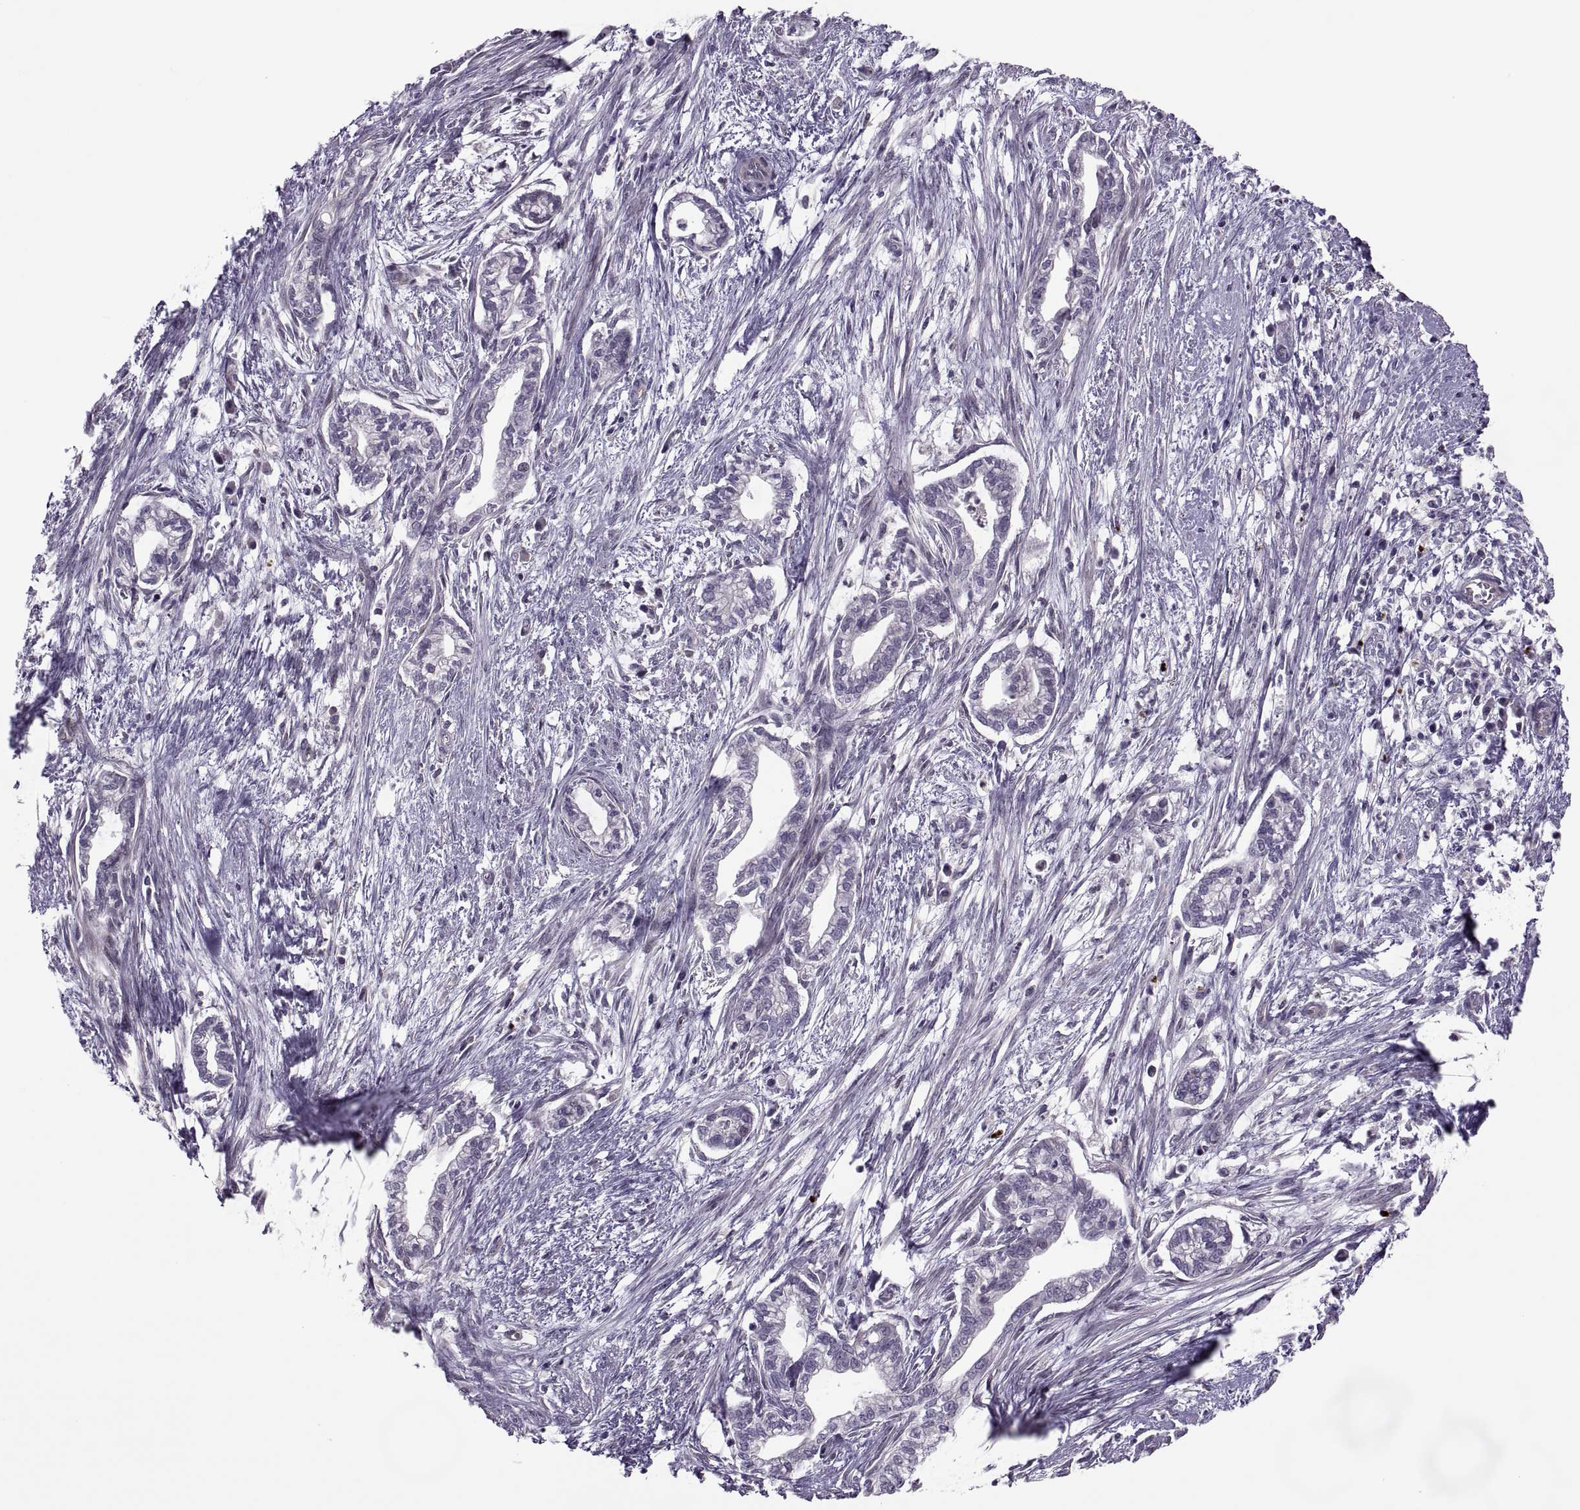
{"staining": {"intensity": "negative", "quantity": "none", "location": "none"}, "tissue": "cervical cancer", "cell_type": "Tumor cells", "image_type": "cancer", "snomed": [{"axis": "morphology", "description": "Adenocarcinoma, NOS"}, {"axis": "topography", "description": "Cervix"}], "caption": "Immunohistochemistry (IHC) photomicrograph of neoplastic tissue: cervical adenocarcinoma stained with DAB demonstrates no significant protein staining in tumor cells.", "gene": "ODF3", "patient": {"sex": "female", "age": 62}}